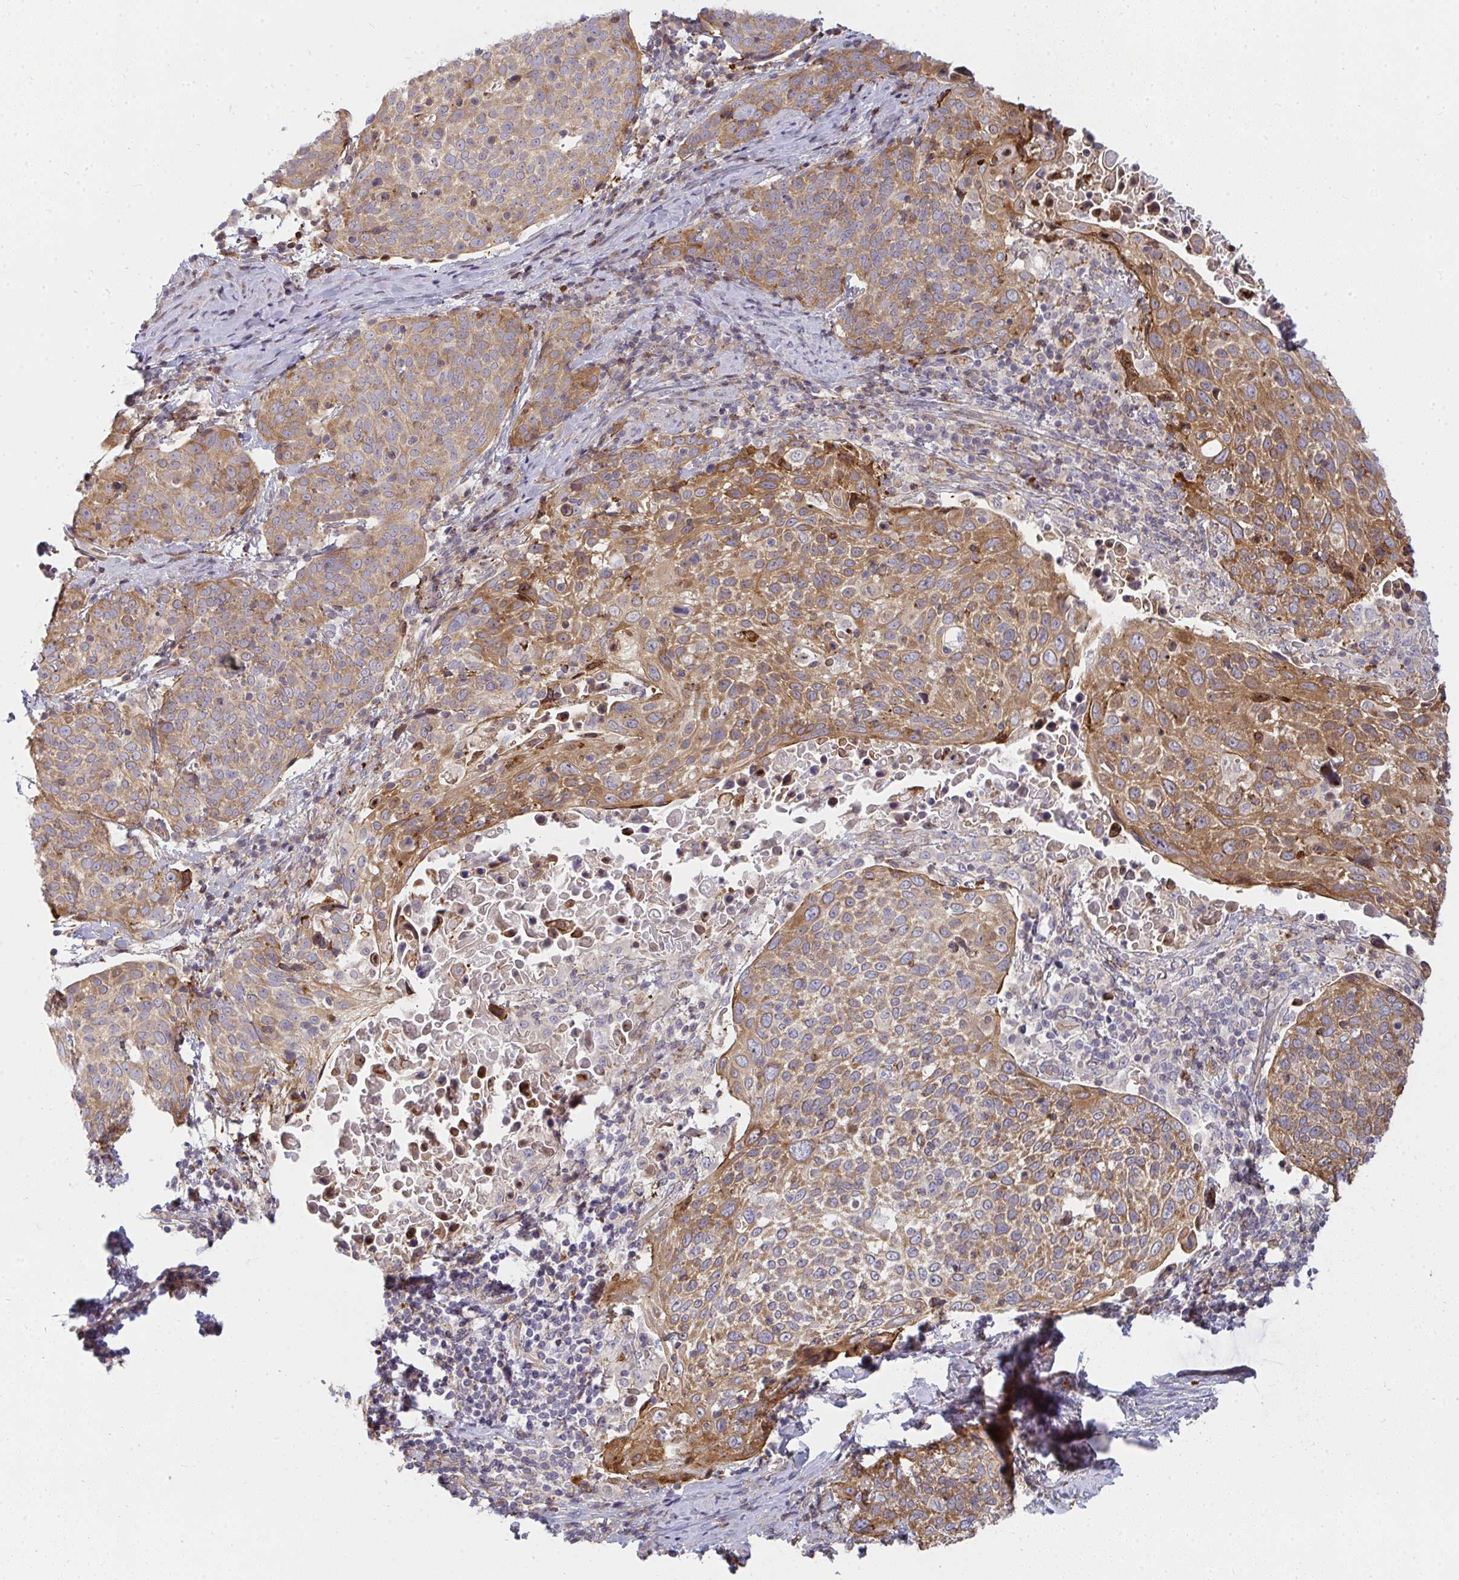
{"staining": {"intensity": "moderate", "quantity": ">75%", "location": "cytoplasmic/membranous"}, "tissue": "cervical cancer", "cell_type": "Tumor cells", "image_type": "cancer", "snomed": [{"axis": "morphology", "description": "Squamous cell carcinoma, NOS"}, {"axis": "topography", "description": "Cervix"}], "caption": "Protein staining shows moderate cytoplasmic/membranous expression in about >75% of tumor cells in squamous cell carcinoma (cervical).", "gene": "CSF3R", "patient": {"sex": "female", "age": 61}}